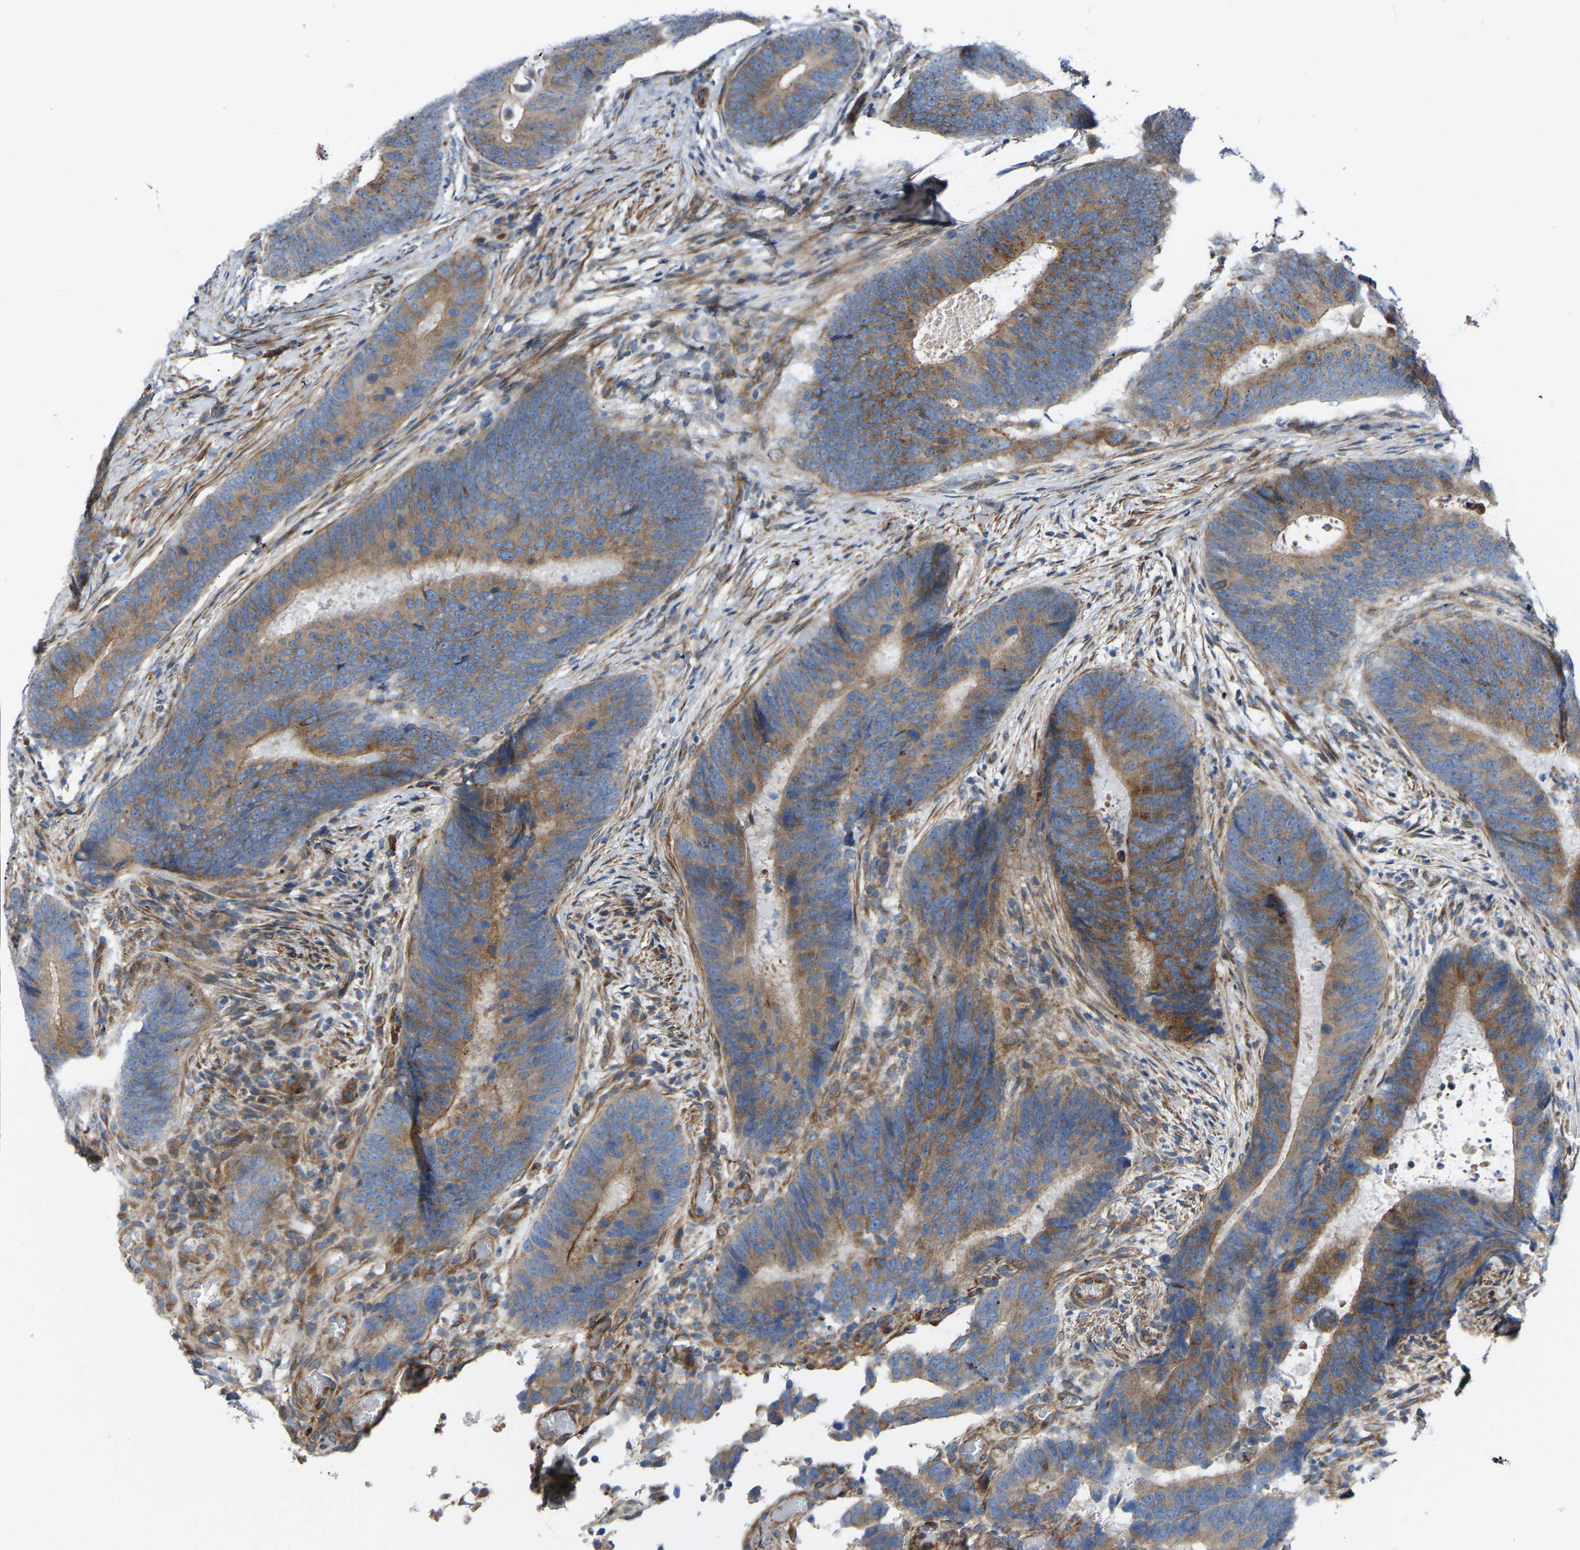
{"staining": {"intensity": "moderate", "quantity": ">75%", "location": "cytoplasmic/membranous"}, "tissue": "colorectal cancer", "cell_type": "Tumor cells", "image_type": "cancer", "snomed": [{"axis": "morphology", "description": "Adenocarcinoma, NOS"}, {"axis": "topography", "description": "Colon"}], "caption": "About >75% of tumor cells in human colorectal cancer (adenocarcinoma) reveal moderate cytoplasmic/membranous protein staining as visualized by brown immunohistochemical staining.", "gene": "TOR1B", "patient": {"sex": "male", "age": 56}}